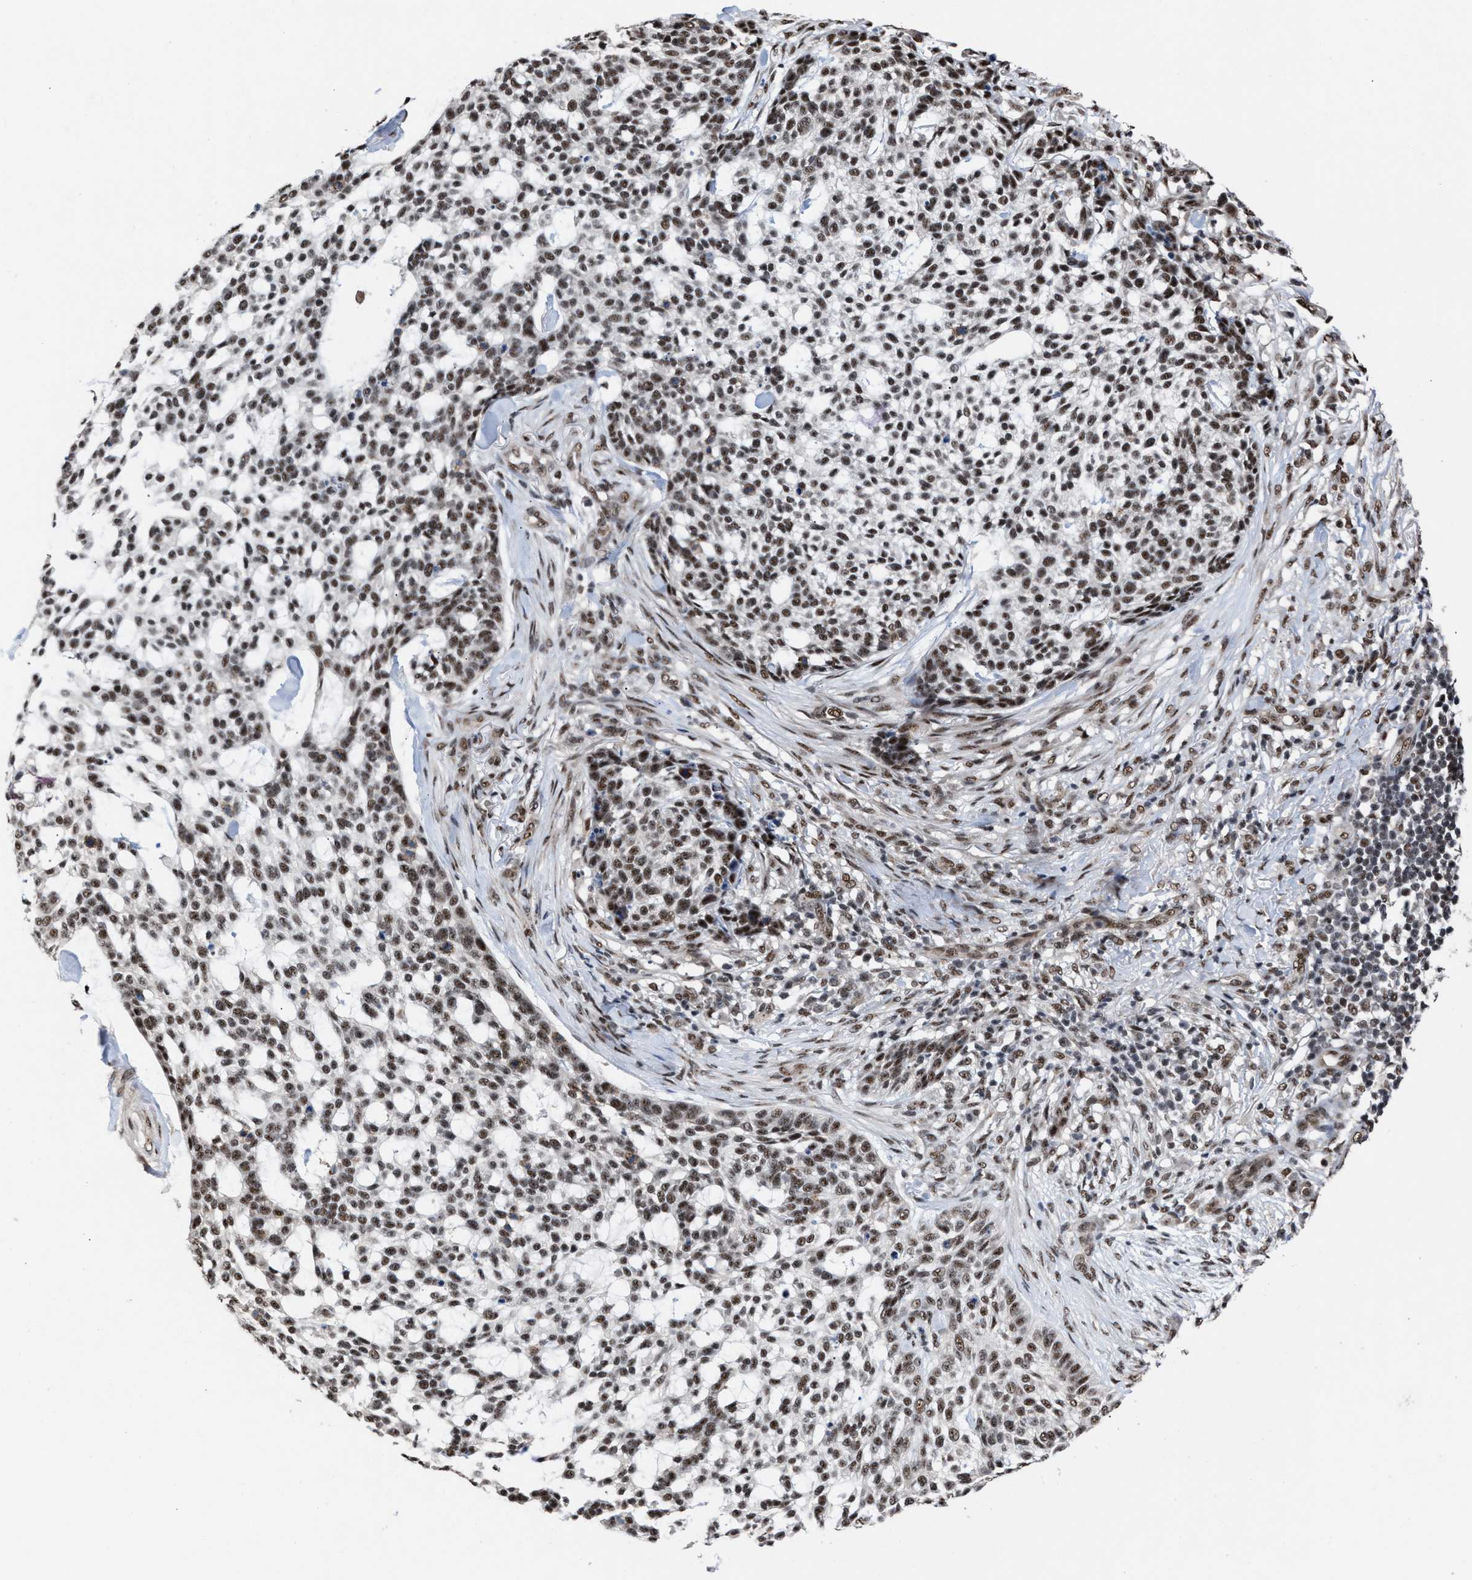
{"staining": {"intensity": "moderate", "quantity": ">75%", "location": "nuclear"}, "tissue": "skin cancer", "cell_type": "Tumor cells", "image_type": "cancer", "snomed": [{"axis": "morphology", "description": "Basal cell carcinoma"}, {"axis": "topography", "description": "Skin"}], "caption": "Immunohistochemical staining of human skin cancer demonstrates moderate nuclear protein staining in approximately >75% of tumor cells.", "gene": "EIF4A3", "patient": {"sex": "female", "age": 64}}